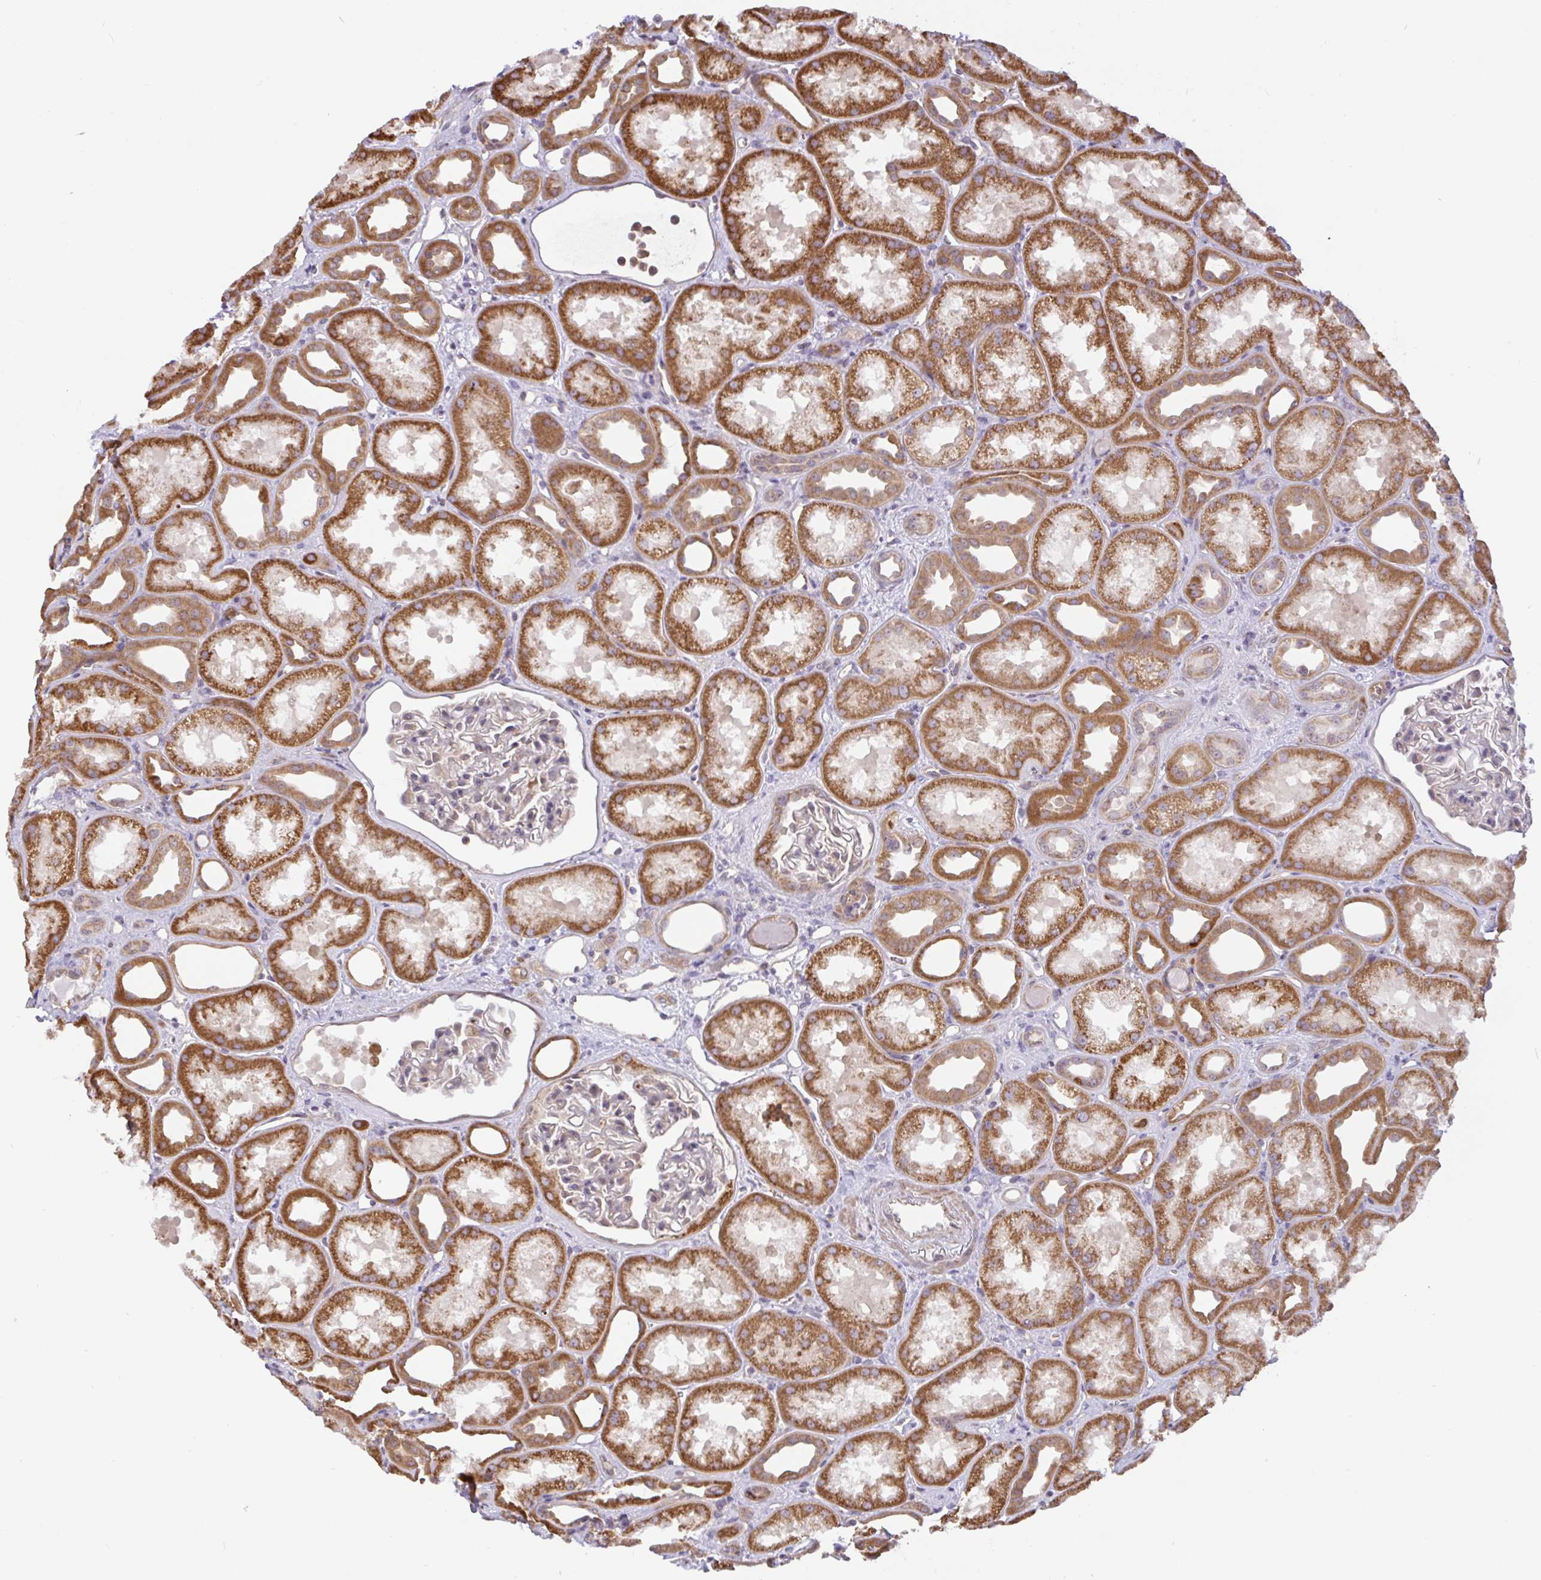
{"staining": {"intensity": "weak", "quantity": "<25%", "location": "cytoplasmic/membranous"}, "tissue": "kidney", "cell_type": "Cells in glomeruli", "image_type": "normal", "snomed": [{"axis": "morphology", "description": "Normal tissue, NOS"}, {"axis": "topography", "description": "Kidney"}], "caption": "DAB immunohistochemical staining of normal human kidney shows no significant staining in cells in glomeruli.", "gene": "DLEU7", "patient": {"sex": "male", "age": 61}}